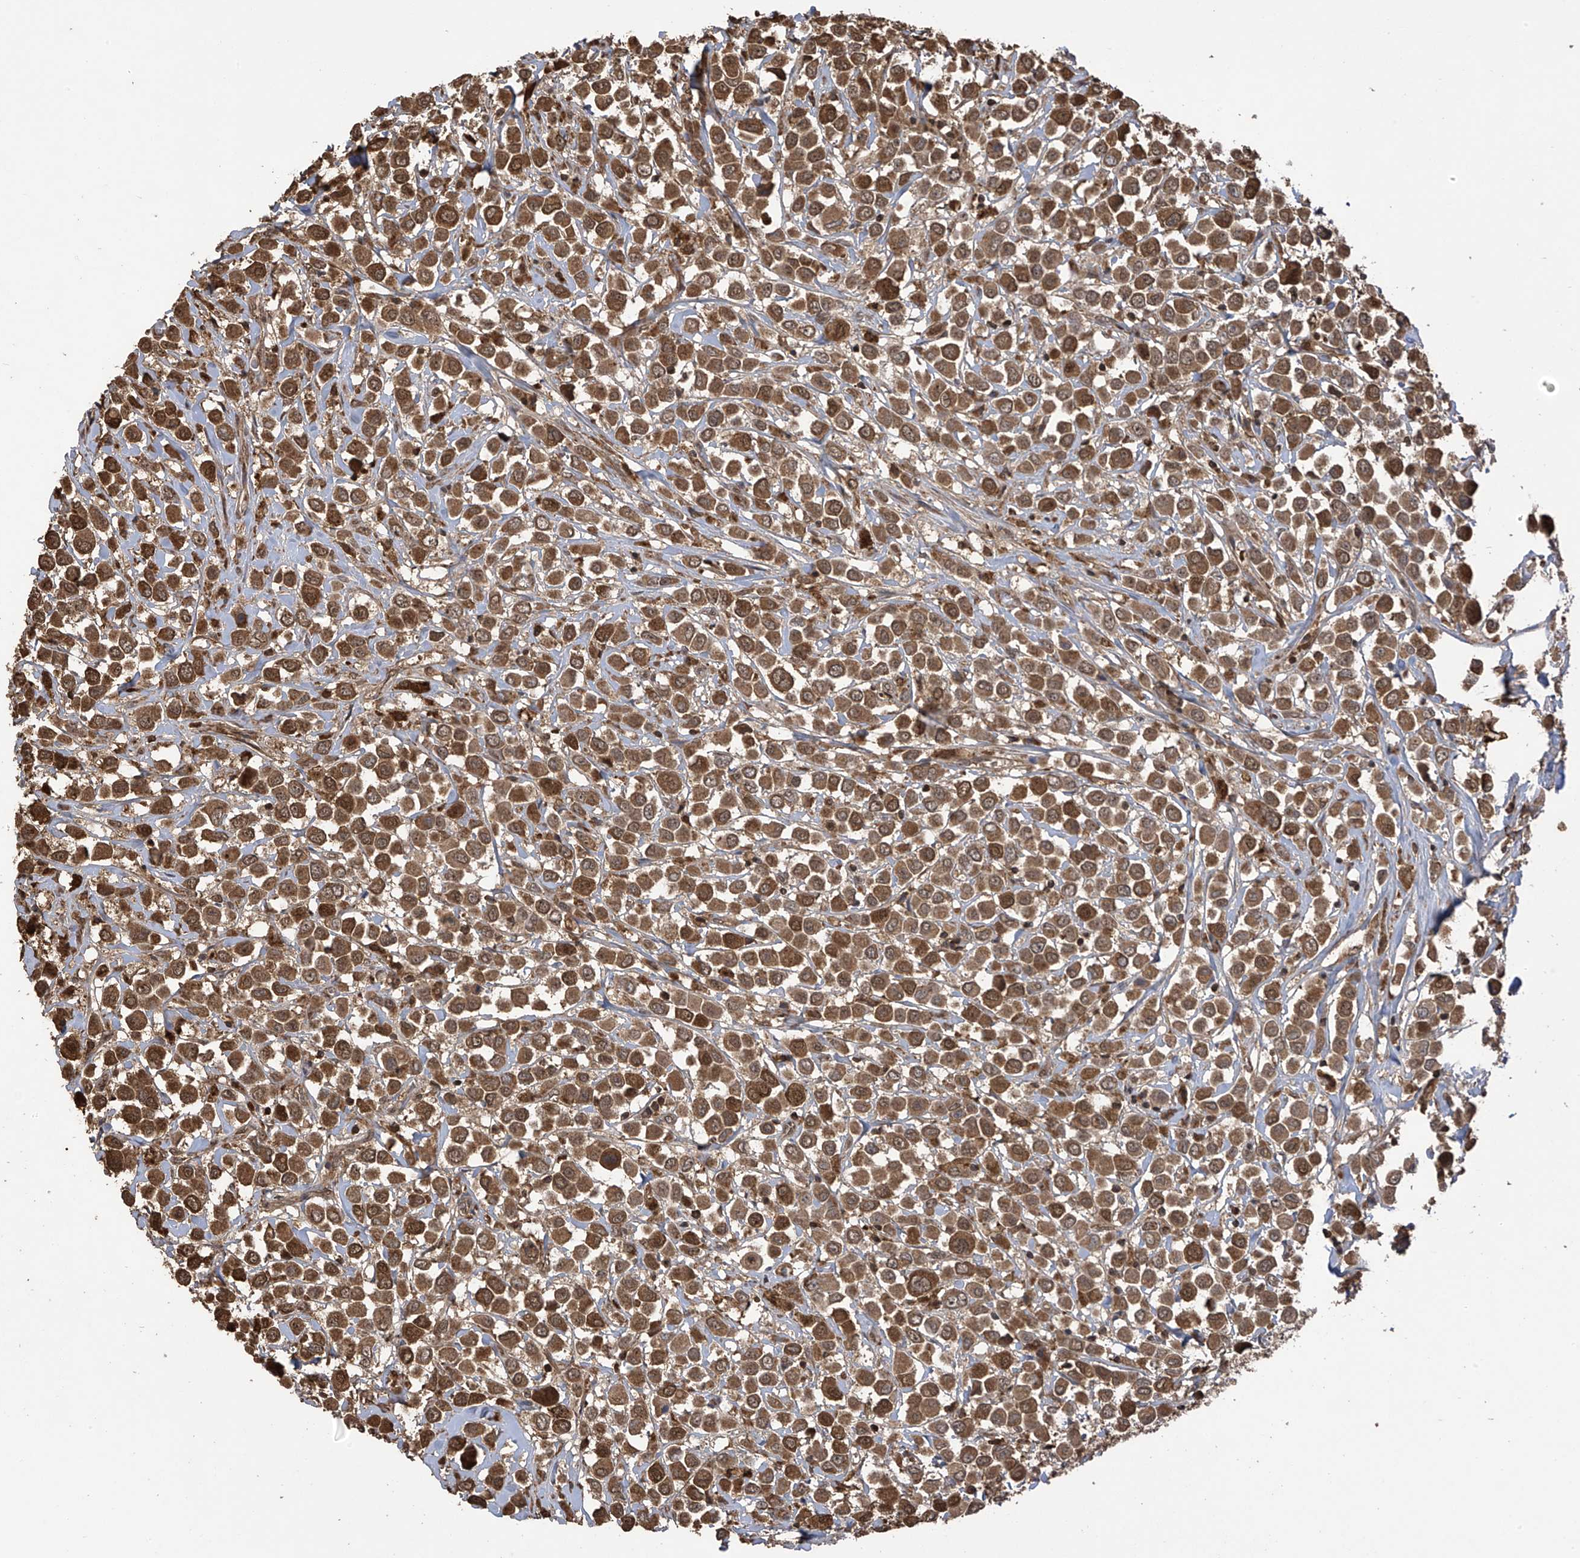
{"staining": {"intensity": "moderate", "quantity": ">75%", "location": "cytoplasmic/membranous,nuclear"}, "tissue": "breast cancer", "cell_type": "Tumor cells", "image_type": "cancer", "snomed": [{"axis": "morphology", "description": "Duct carcinoma"}, {"axis": "topography", "description": "Breast"}], "caption": "Immunohistochemistry (IHC) photomicrograph of human breast infiltrating ductal carcinoma stained for a protein (brown), which exhibits medium levels of moderate cytoplasmic/membranous and nuclear positivity in about >75% of tumor cells.", "gene": "PNPT1", "patient": {"sex": "female", "age": 61}}